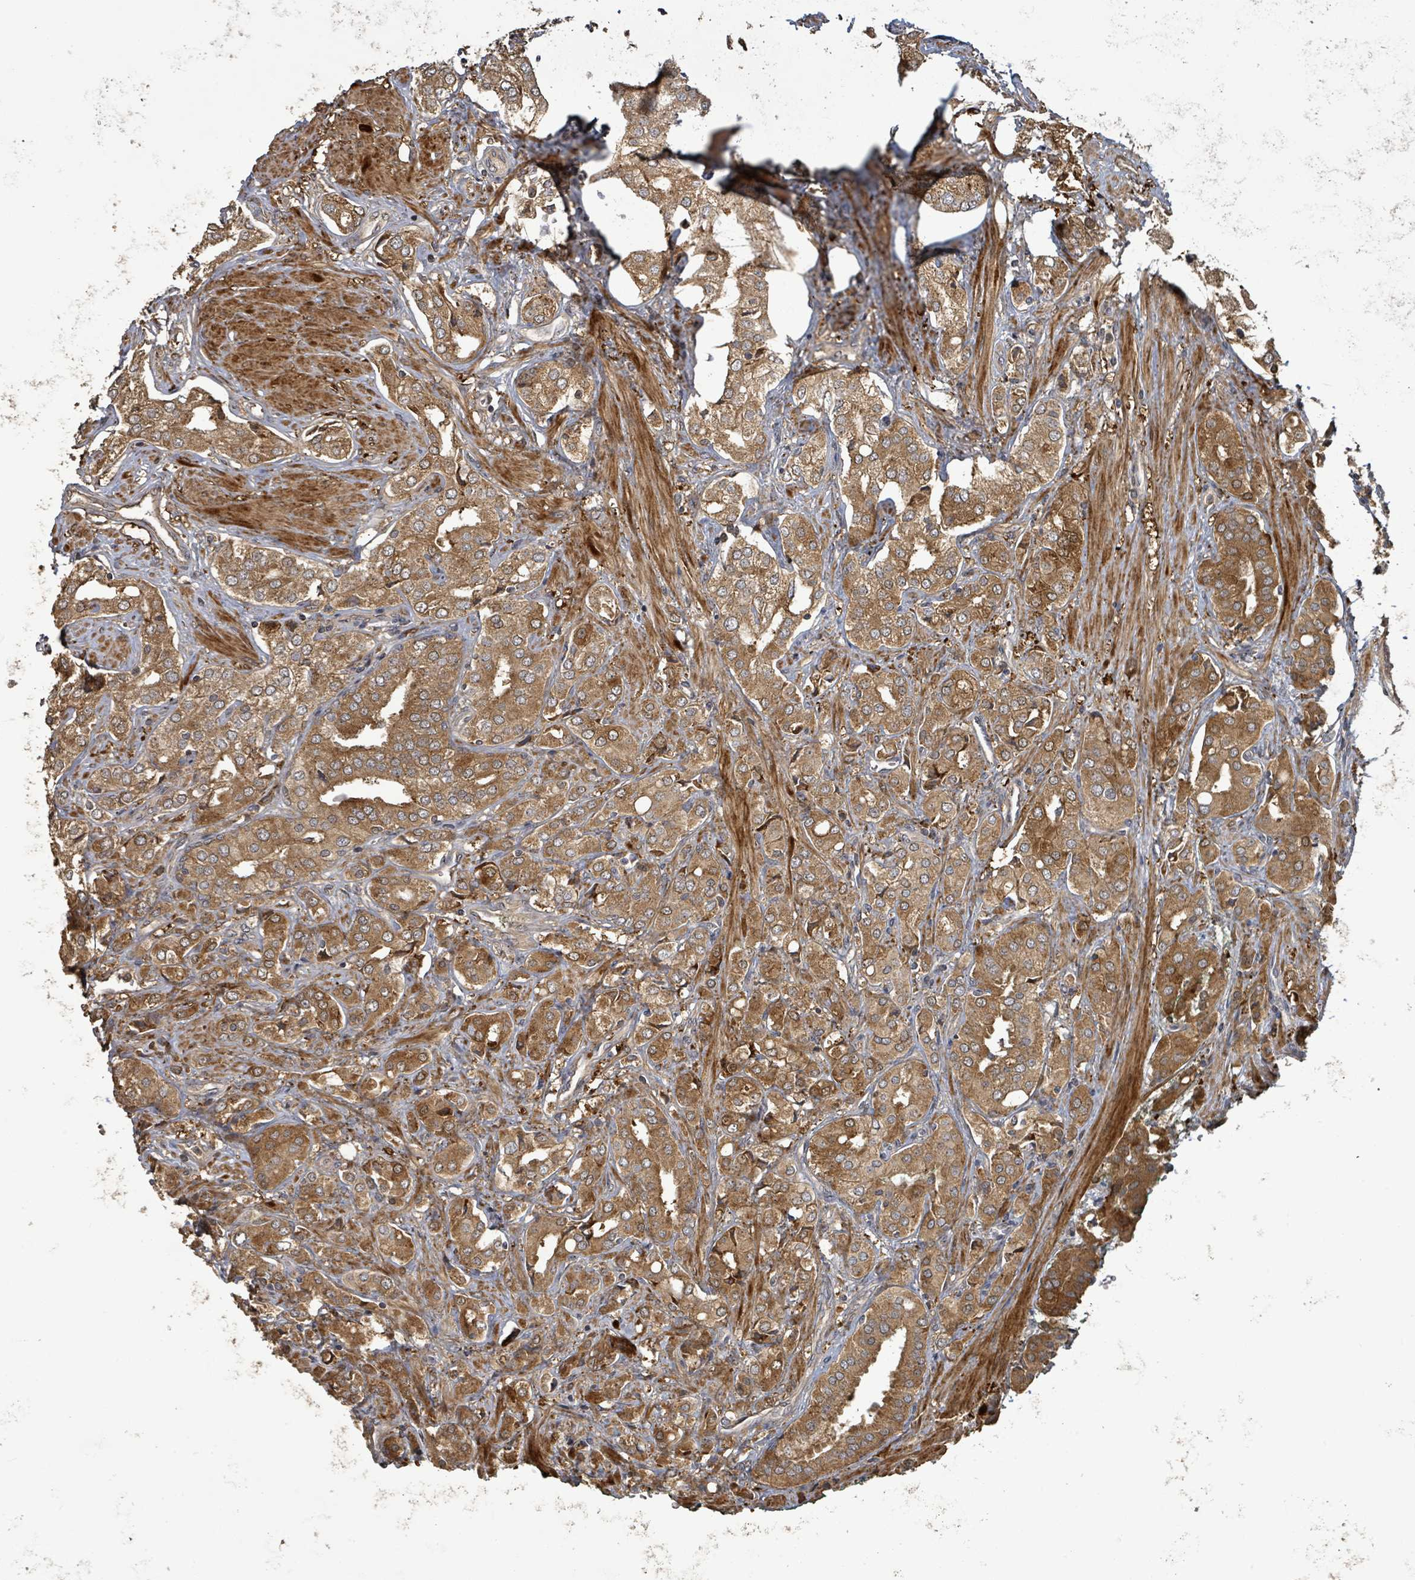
{"staining": {"intensity": "moderate", "quantity": ">75%", "location": "cytoplasmic/membranous"}, "tissue": "prostate cancer", "cell_type": "Tumor cells", "image_type": "cancer", "snomed": [{"axis": "morphology", "description": "Adenocarcinoma, High grade"}, {"axis": "topography", "description": "Prostate"}], "caption": "A brown stain highlights moderate cytoplasmic/membranous staining of a protein in prostate cancer tumor cells. The staining is performed using DAB brown chromogen to label protein expression. The nuclei are counter-stained blue using hematoxylin.", "gene": "STARD4", "patient": {"sex": "male", "age": 71}}